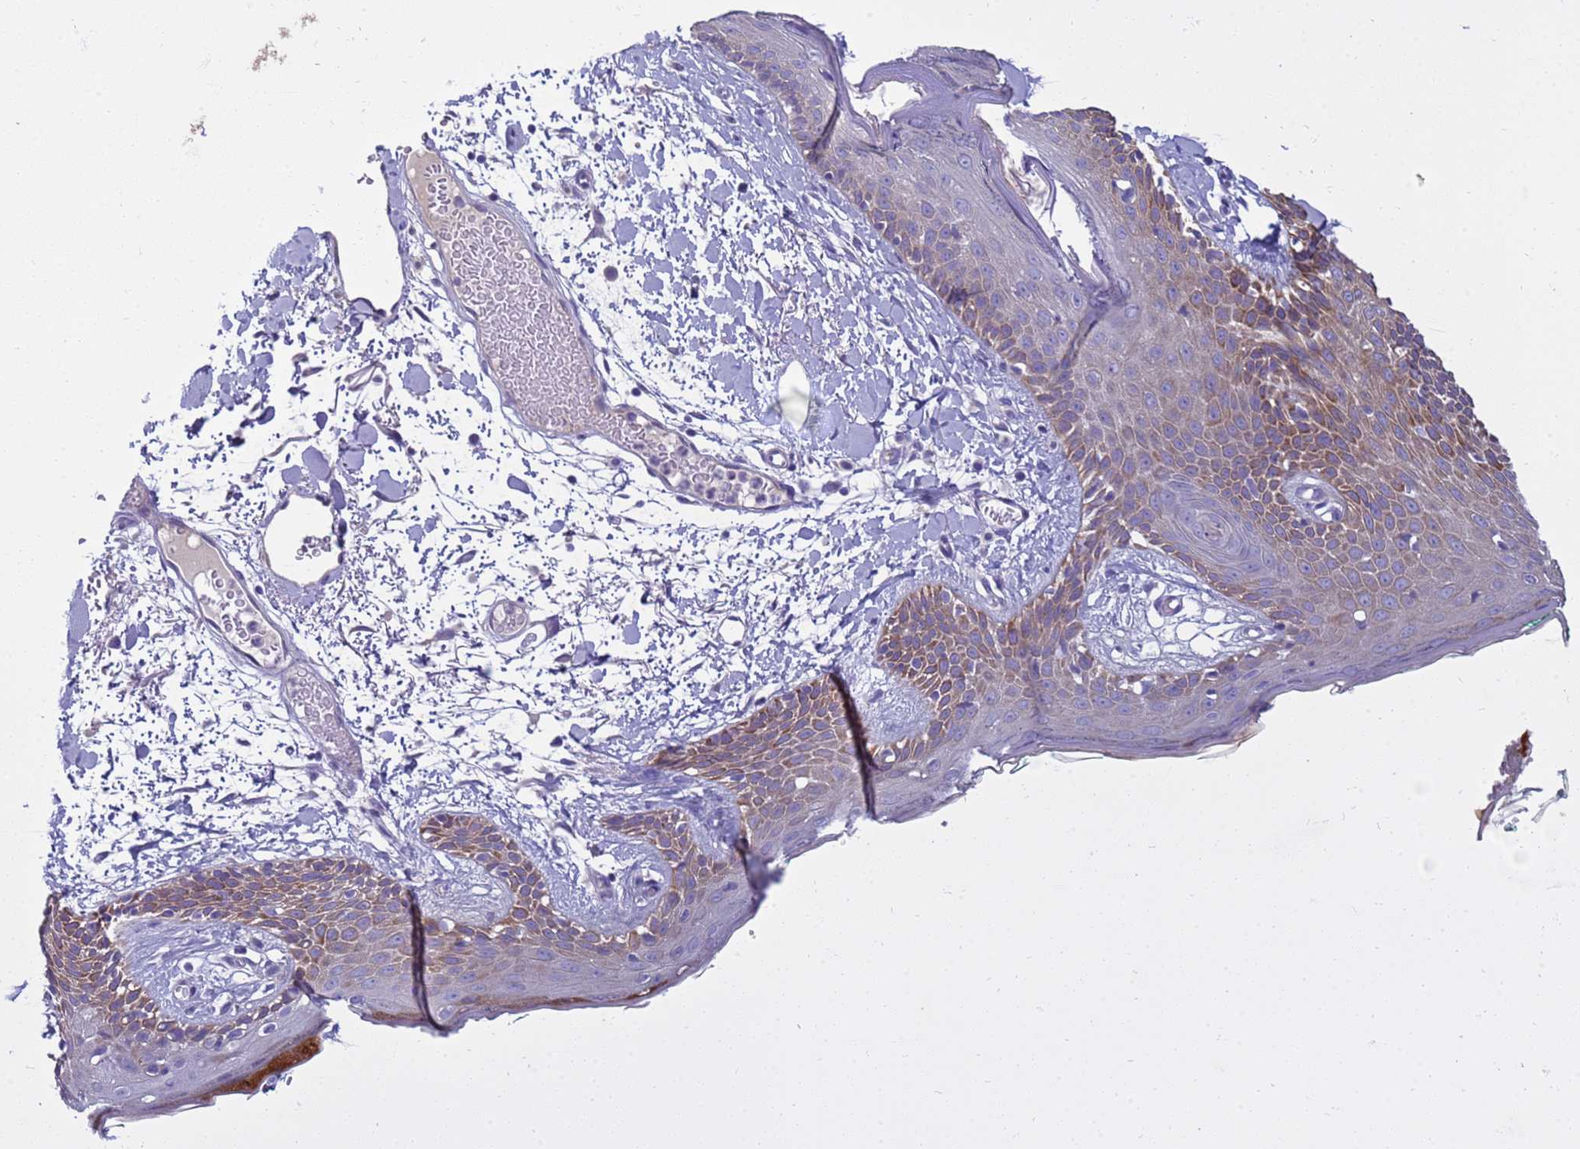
{"staining": {"intensity": "negative", "quantity": "none", "location": "none"}, "tissue": "skin", "cell_type": "Fibroblasts", "image_type": "normal", "snomed": [{"axis": "morphology", "description": "Normal tissue, NOS"}, {"axis": "topography", "description": "Skin"}], "caption": "The image demonstrates no significant staining in fibroblasts of skin. (DAB immunohistochemistry with hematoxylin counter stain).", "gene": "TRIM51G", "patient": {"sex": "male", "age": 79}}